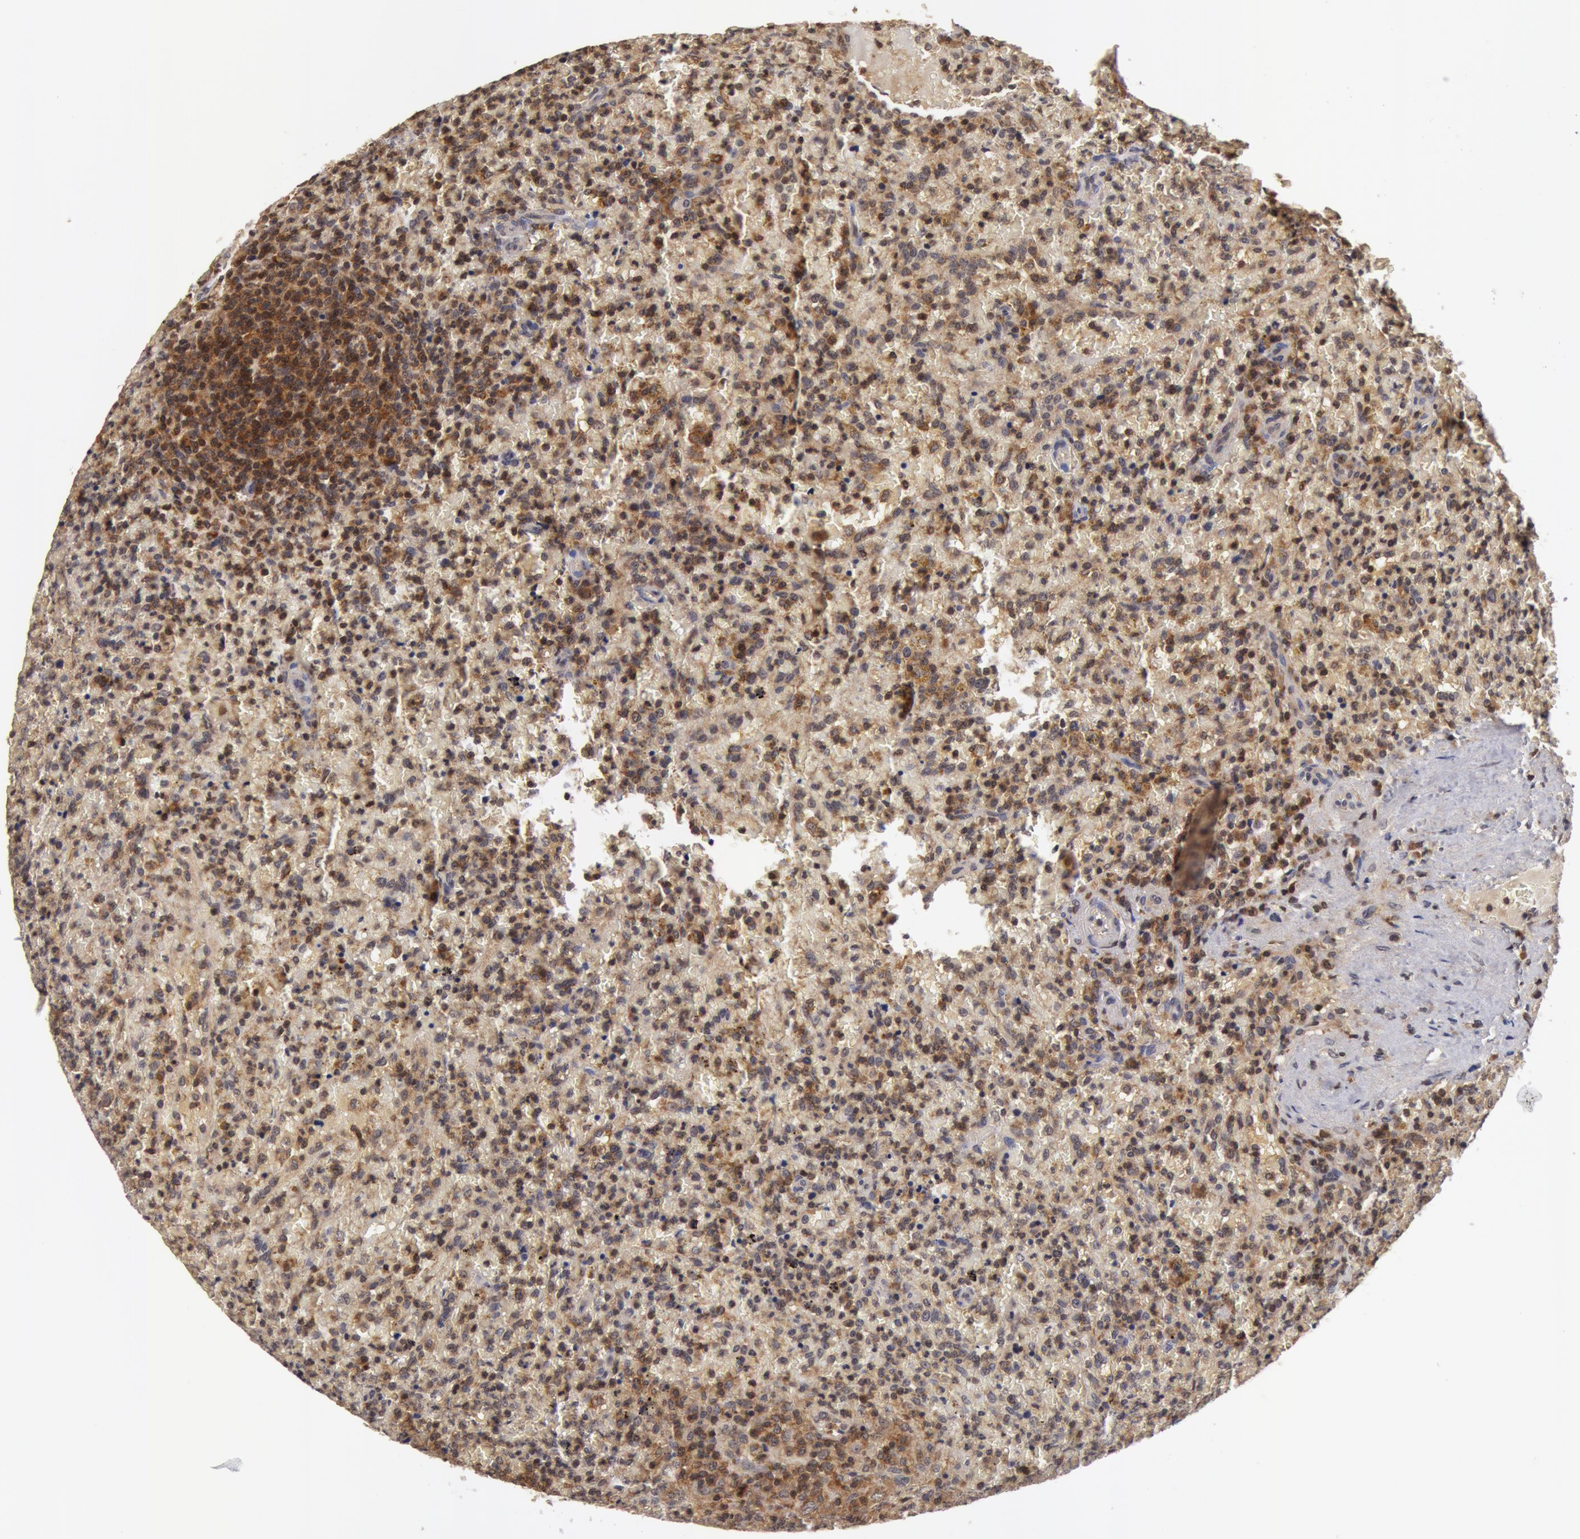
{"staining": {"intensity": "weak", "quantity": "25%-75%", "location": "cytoplasmic/membranous"}, "tissue": "lymphoma", "cell_type": "Tumor cells", "image_type": "cancer", "snomed": [{"axis": "morphology", "description": "Malignant lymphoma, non-Hodgkin's type, High grade"}, {"axis": "topography", "description": "Spleen"}, {"axis": "topography", "description": "Lymph node"}], "caption": "Immunohistochemistry histopathology image of malignant lymphoma, non-Hodgkin's type (high-grade) stained for a protein (brown), which displays low levels of weak cytoplasmic/membranous staining in approximately 25%-75% of tumor cells.", "gene": "ZNF350", "patient": {"sex": "female", "age": 70}}